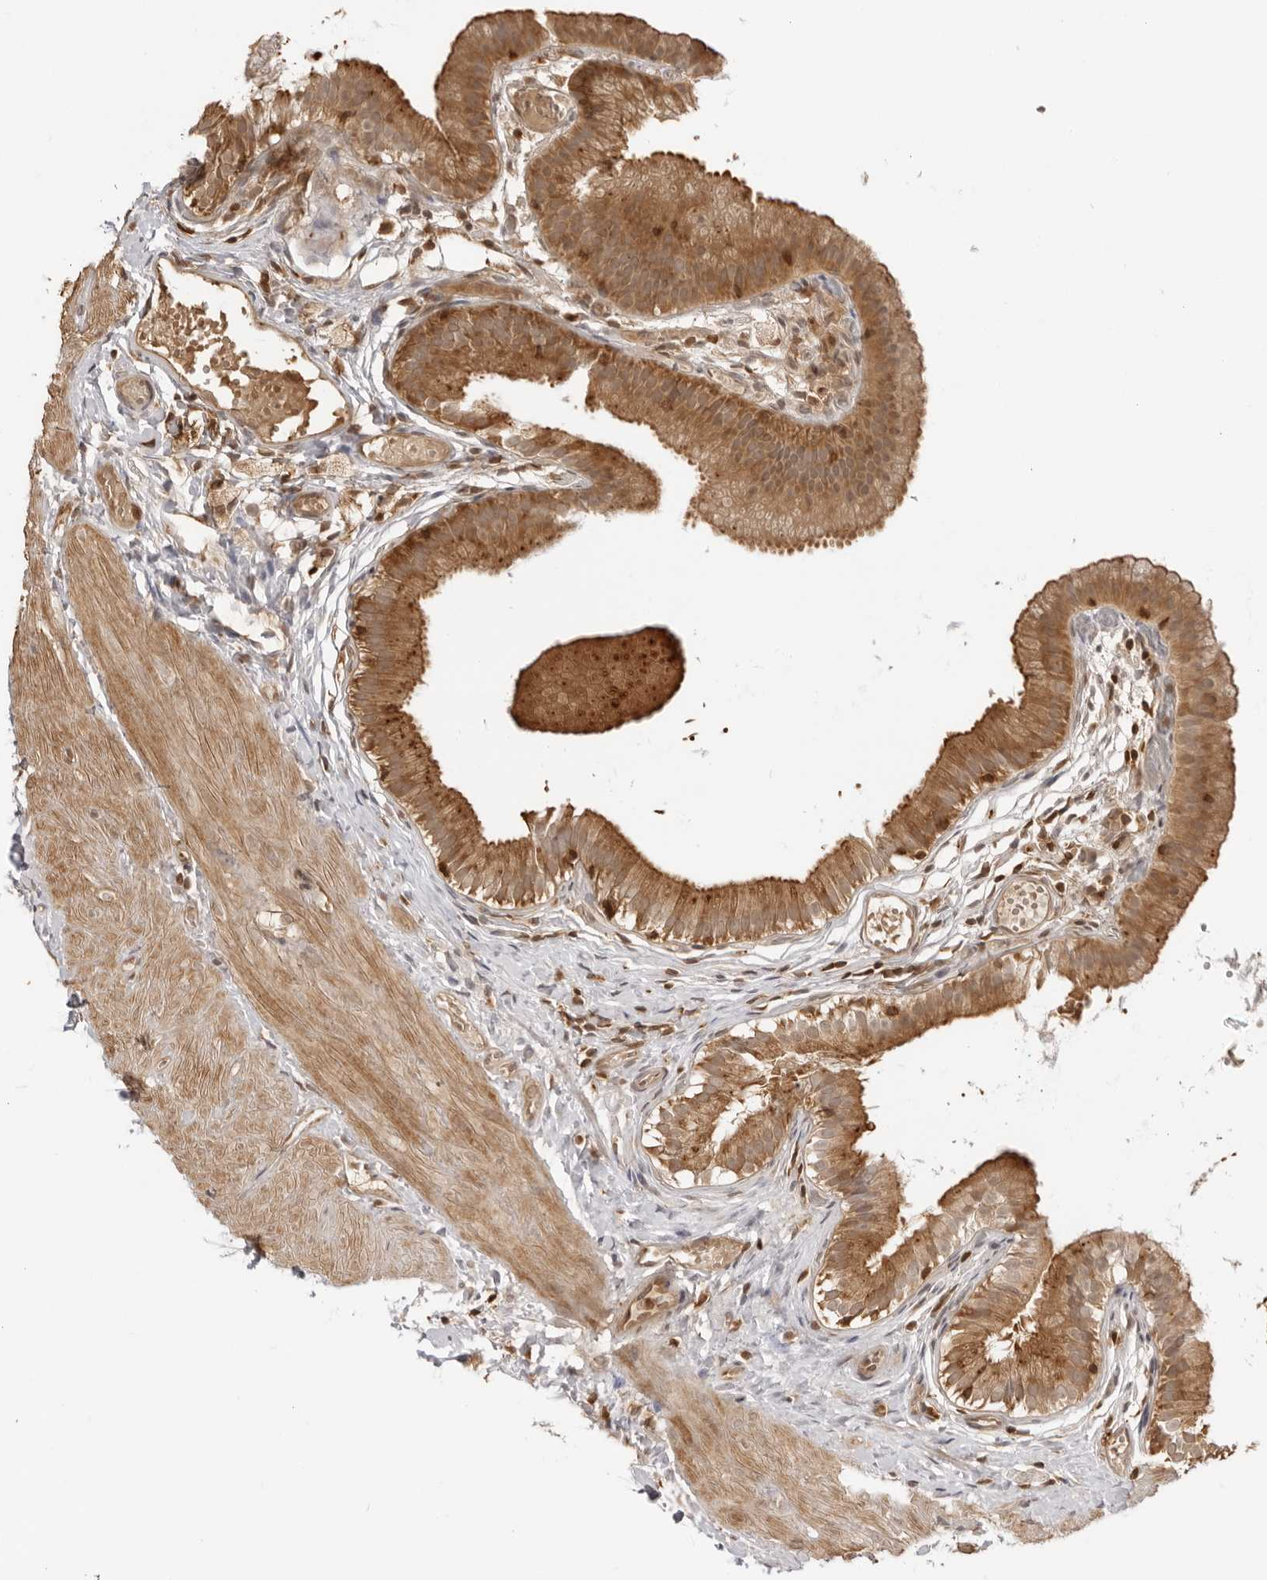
{"staining": {"intensity": "strong", "quantity": ">75%", "location": "cytoplasmic/membranous"}, "tissue": "gallbladder", "cell_type": "Glandular cells", "image_type": "normal", "snomed": [{"axis": "morphology", "description": "Normal tissue, NOS"}, {"axis": "topography", "description": "Gallbladder"}], "caption": "IHC image of unremarkable gallbladder: gallbladder stained using IHC reveals high levels of strong protein expression localized specifically in the cytoplasmic/membranous of glandular cells, appearing as a cytoplasmic/membranous brown color.", "gene": "IKBKE", "patient": {"sex": "female", "age": 26}}